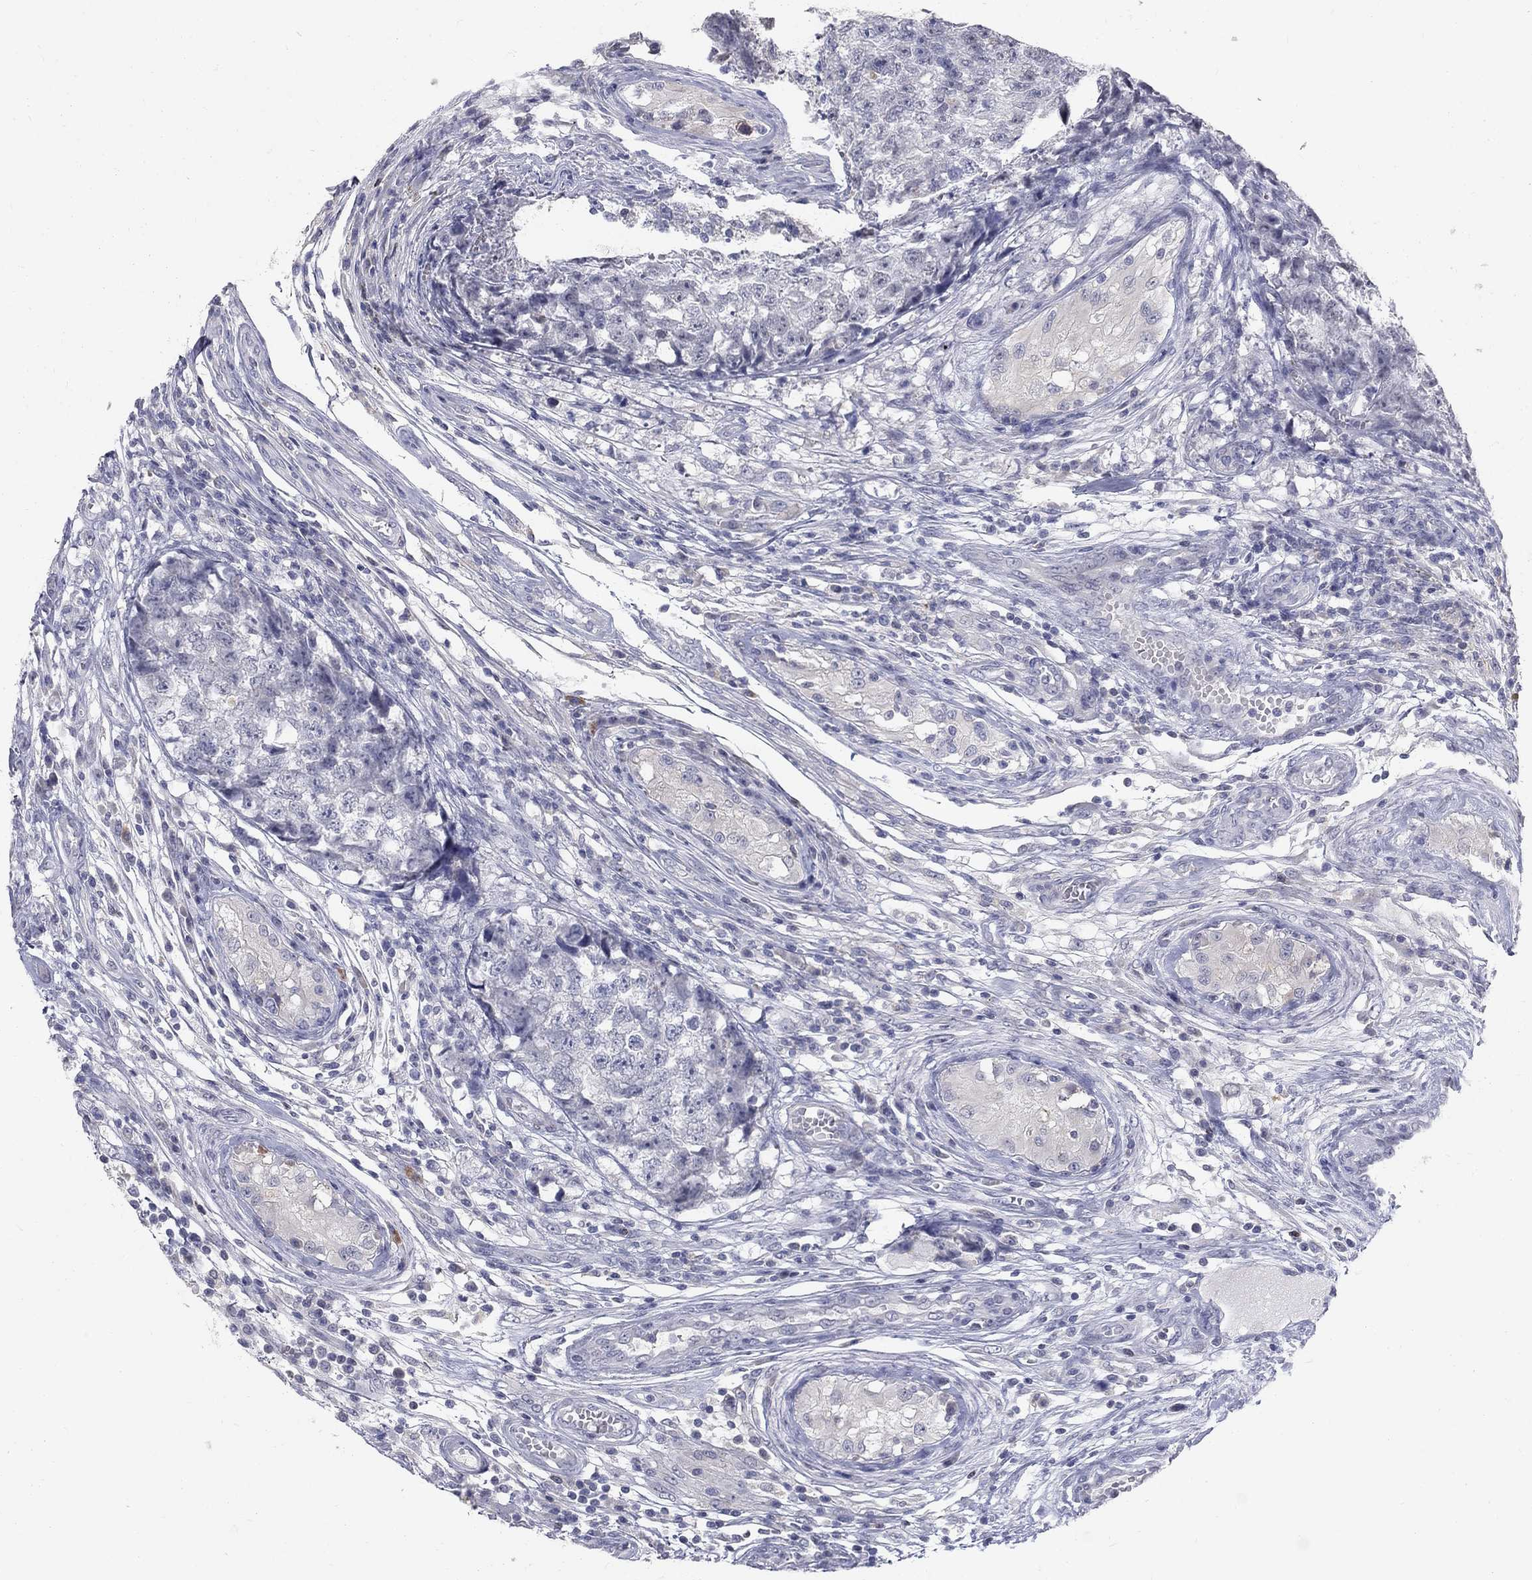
{"staining": {"intensity": "negative", "quantity": "none", "location": "none"}, "tissue": "testis cancer", "cell_type": "Tumor cells", "image_type": "cancer", "snomed": [{"axis": "morphology", "description": "Seminoma, NOS"}, {"axis": "morphology", "description": "Carcinoma, Embryonal, NOS"}, {"axis": "topography", "description": "Testis"}], "caption": "The image shows no staining of tumor cells in testis cancer. (Brightfield microscopy of DAB (3,3'-diaminobenzidine) immunohistochemistry at high magnification).", "gene": "NTRK2", "patient": {"sex": "male", "age": 22}}